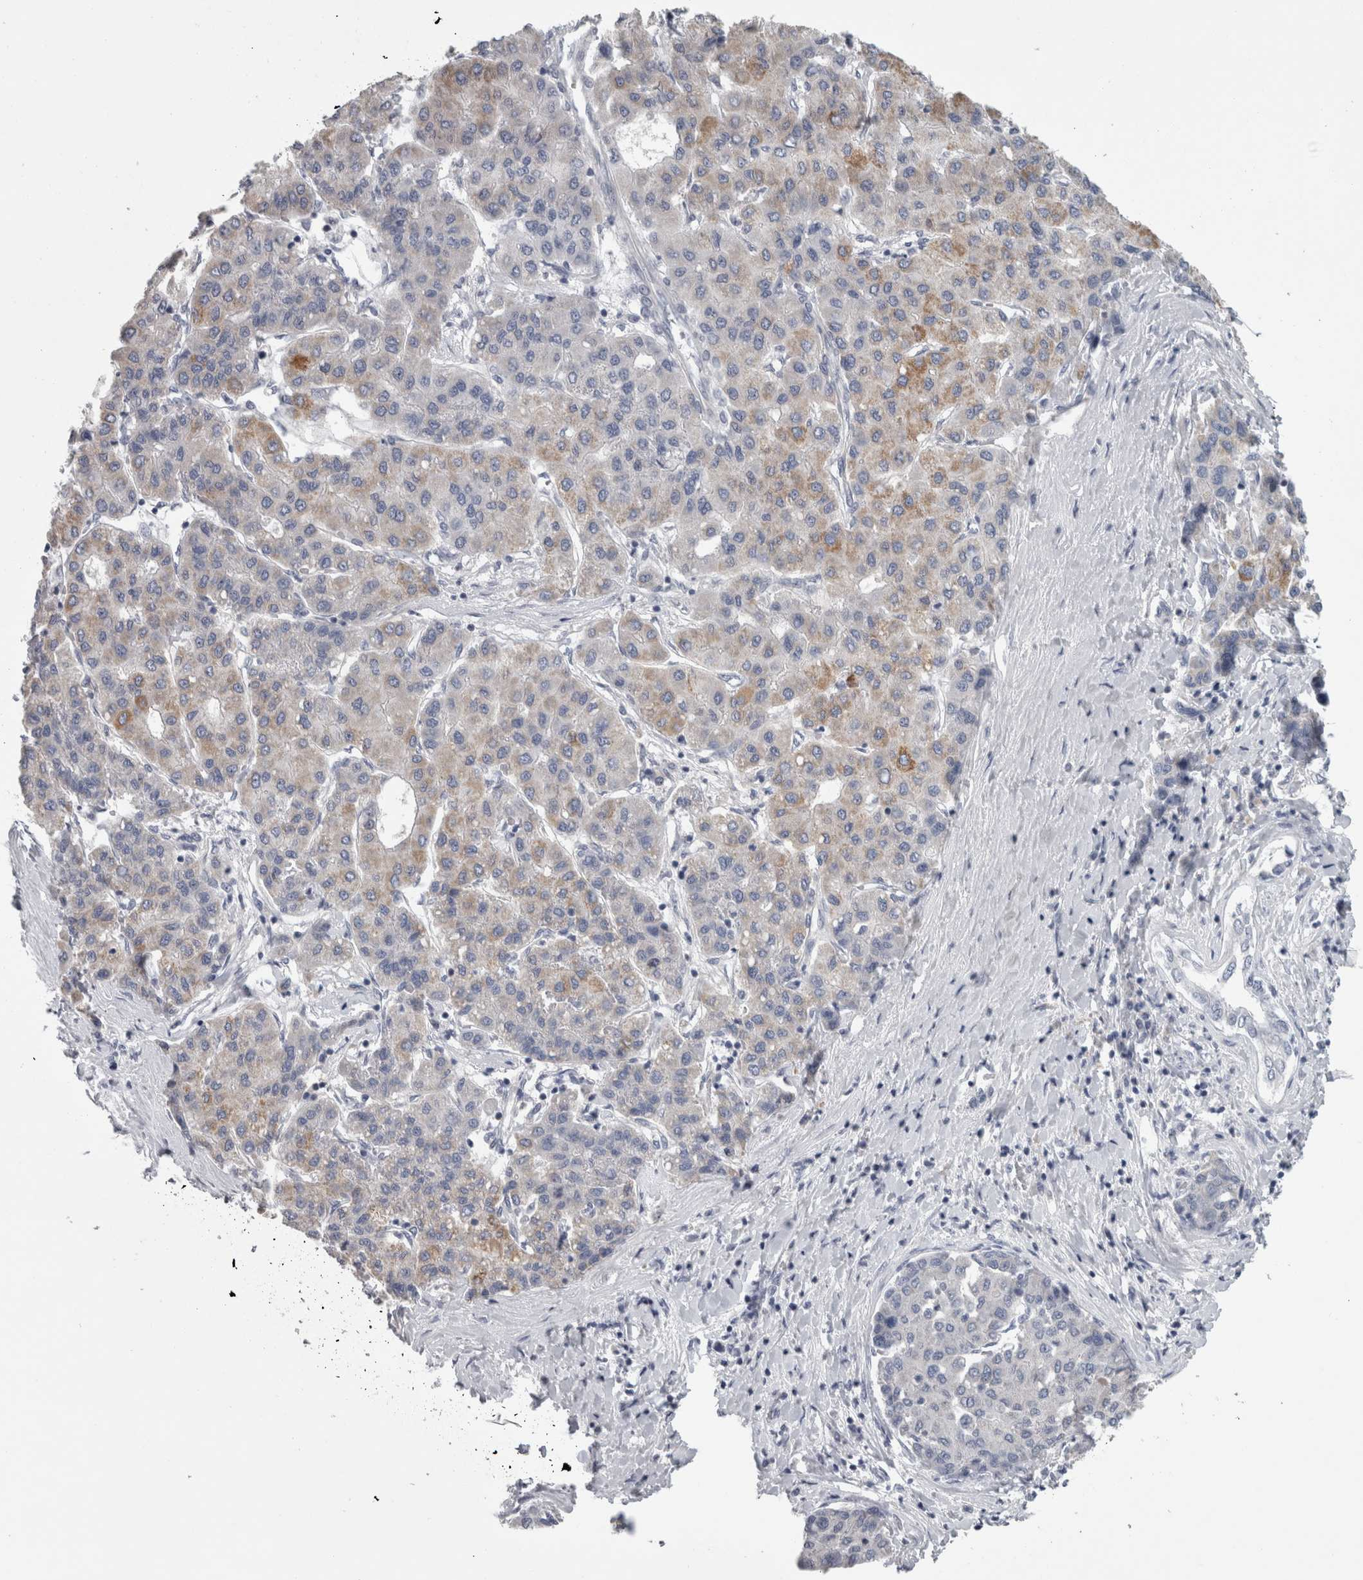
{"staining": {"intensity": "weak", "quantity": "<25%", "location": "cytoplasmic/membranous"}, "tissue": "liver cancer", "cell_type": "Tumor cells", "image_type": "cancer", "snomed": [{"axis": "morphology", "description": "Carcinoma, Hepatocellular, NOS"}, {"axis": "topography", "description": "Liver"}], "caption": "There is no significant expression in tumor cells of liver hepatocellular carcinoma.", "gene": "TCAP", "patient": {"sex": "male", "age": 65}}